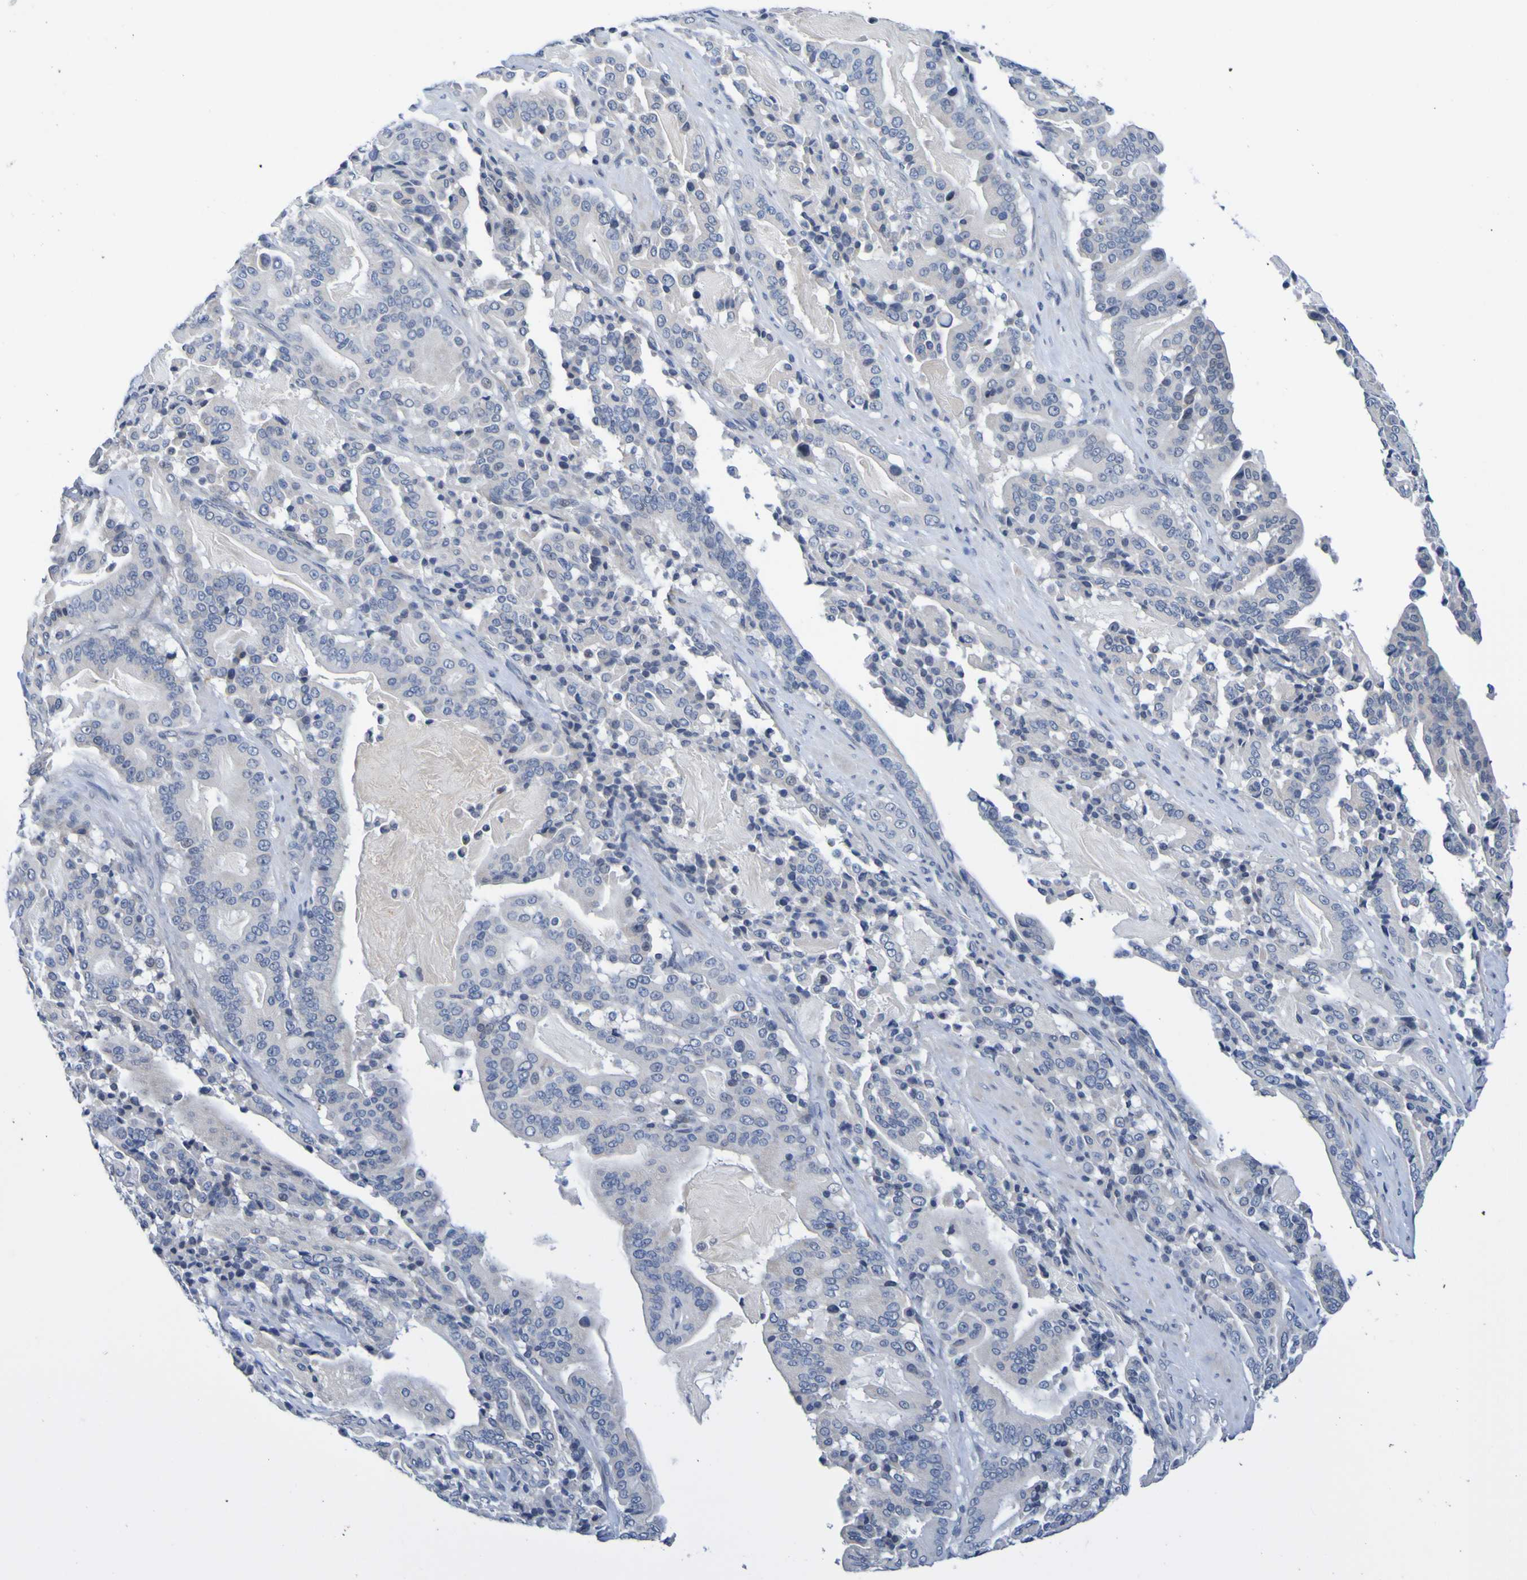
{"staining": {"intensity": "negative", "quantity": "none", "location": "none"}, "tissue": "pancreatic cancer", "cell_type": "Tumor cells", "image_type": "cancer", "snomed": [{"axis": "morphology", "description": "Adenocarcinoma, NOS"}, {"axis": "topography", "description": "Pancreas"}], "caption": "Tumor cells are negative for brown protein staining in adenocarcinoma (pancreatic). (Immunohistochemistry, brightfield microscopy, high magnification).", "gene": "VMA21", "patient": {"sex": "male", "age": 63}}